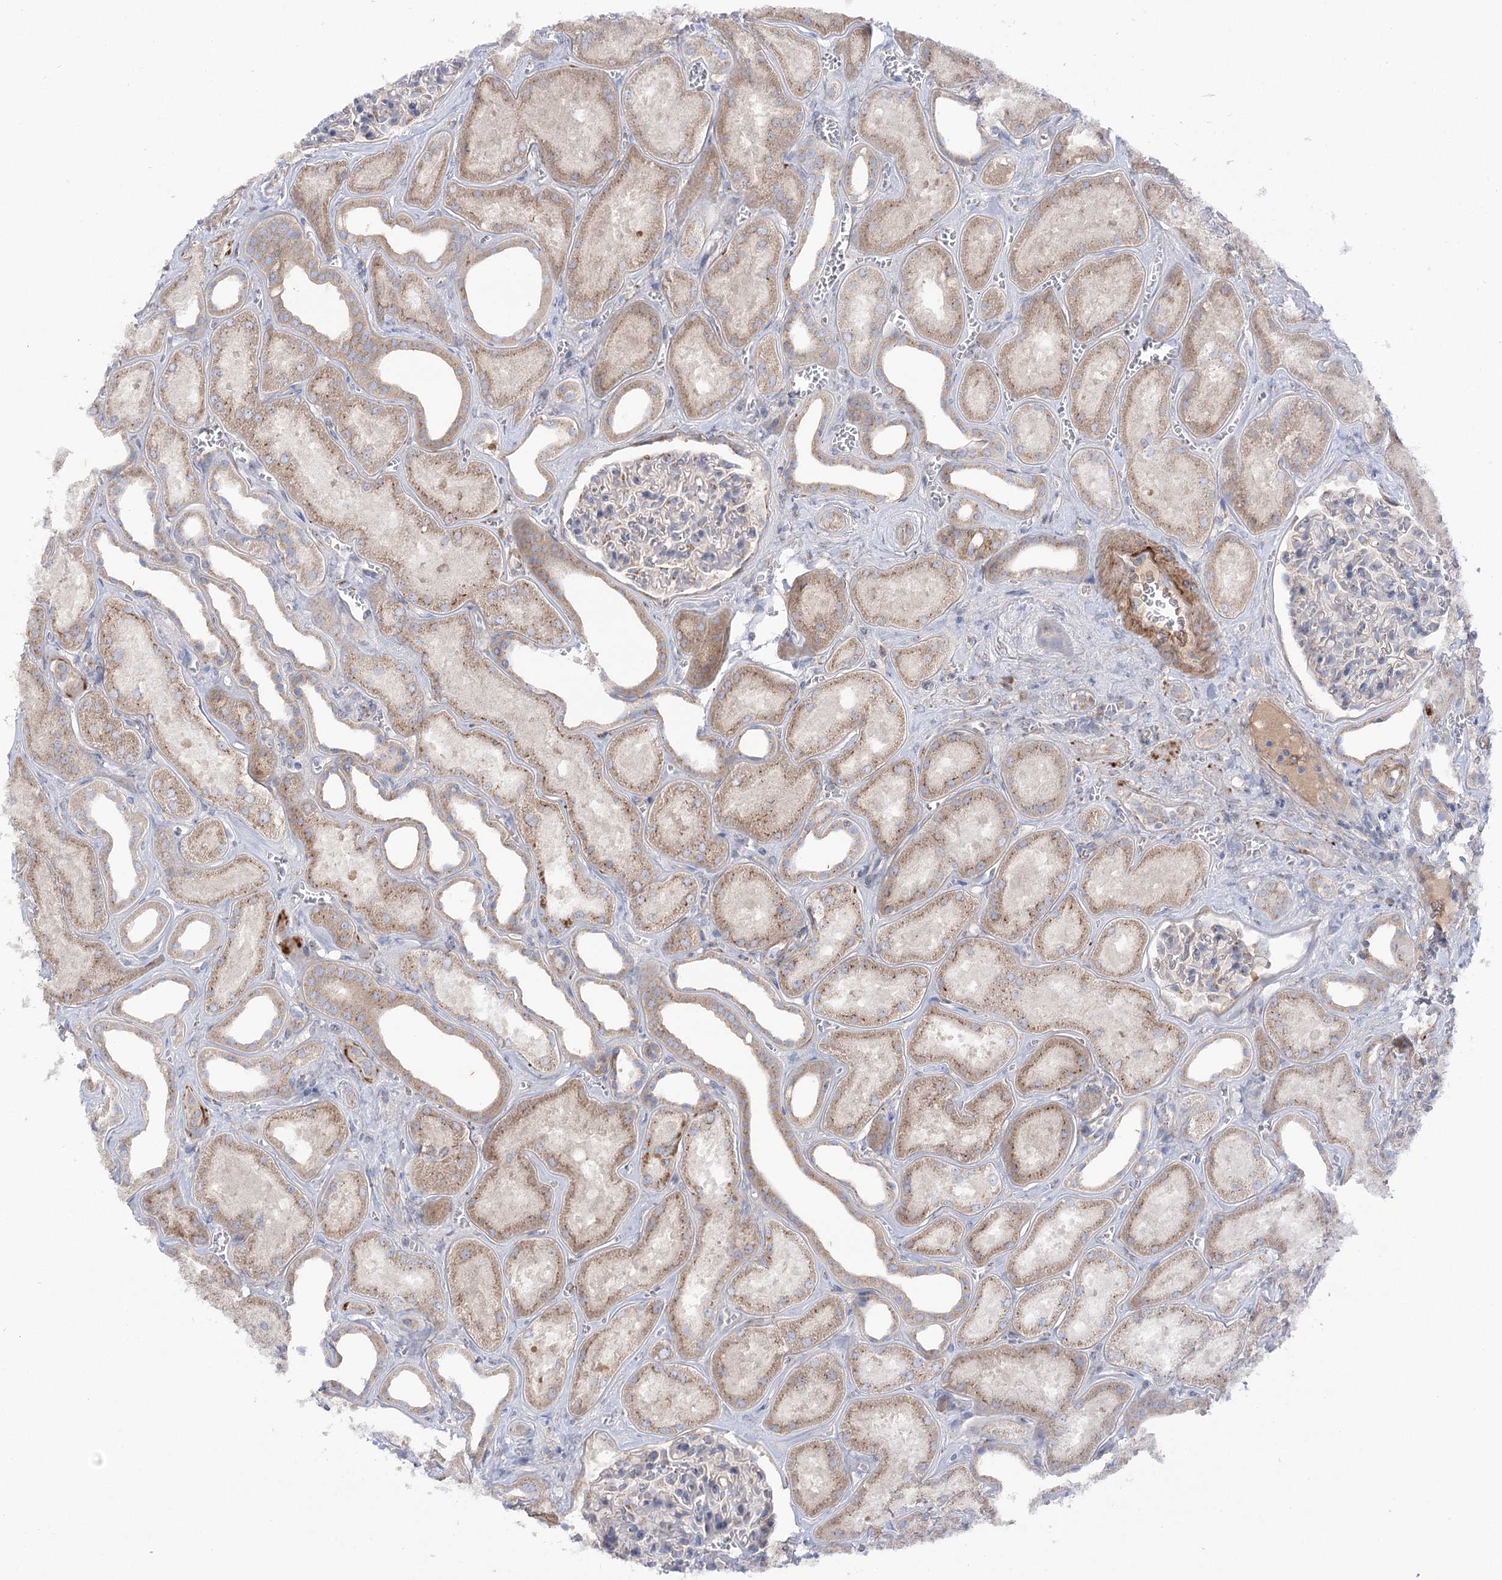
{"staining": {"intensity": "negative", "quantity": "none", "location": "none"}, "tissue": "kidney", "cell_type": "Cells in glomeruli", "image_type": "normal", "snomed": [{"axis": "morphology", "description": "Normal tissue, NOS"}, {"axis": "morphology", "description": "Adenocarcinoma, NOS"}, {"axis": "topography", "description": "Kidney"}], "caption": "The micrograph exhibits no staining of cells in glomeruli in benign kidney. Nuclei are stained in blue.", "gene": "GBF1", "patient": {"sex": "female", "age": 68}}